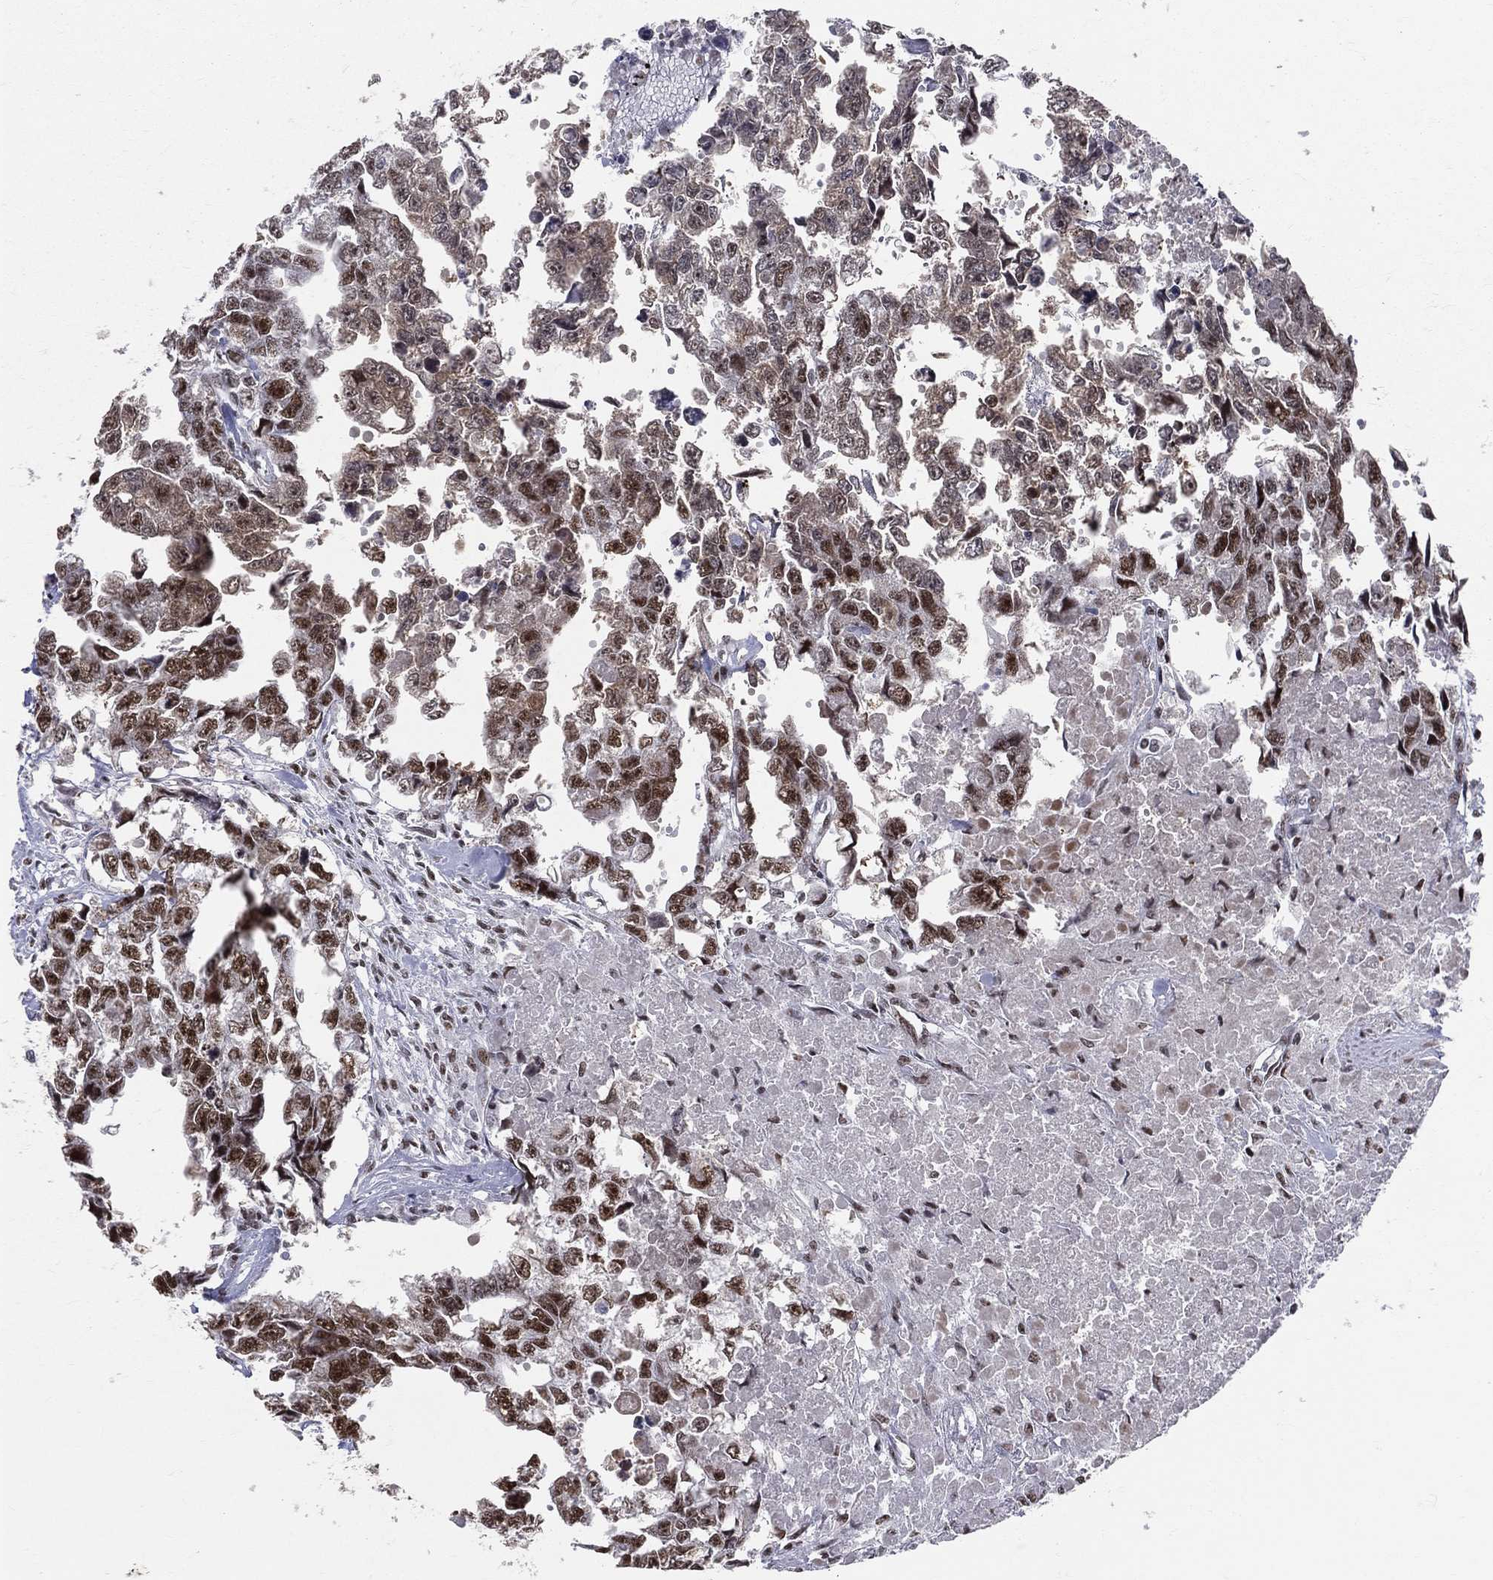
{"staining": {"intensity": "strong", "quantity": ">75%", "location": "nuclear"}, "tissue": "testis cancer", "cell_type": "Tumor cells", "image_type": "cancer", "snomed": [{"axis": "morphology", "description": "Carcinoma, Embryonal, NOS"}, {"axis": "morphology", "description": "Teratoma, malignant, NOS"}, {"axis": "topography", "description": "Testis"}], "caption": "Immunohistochemical staining of human testis embryonal carcinoma shows high levels of strong nuclear positivity in approximately >75% of tumor cells.", "gene": "CDK7", "patient": {"sex": "male", "age": 44}}